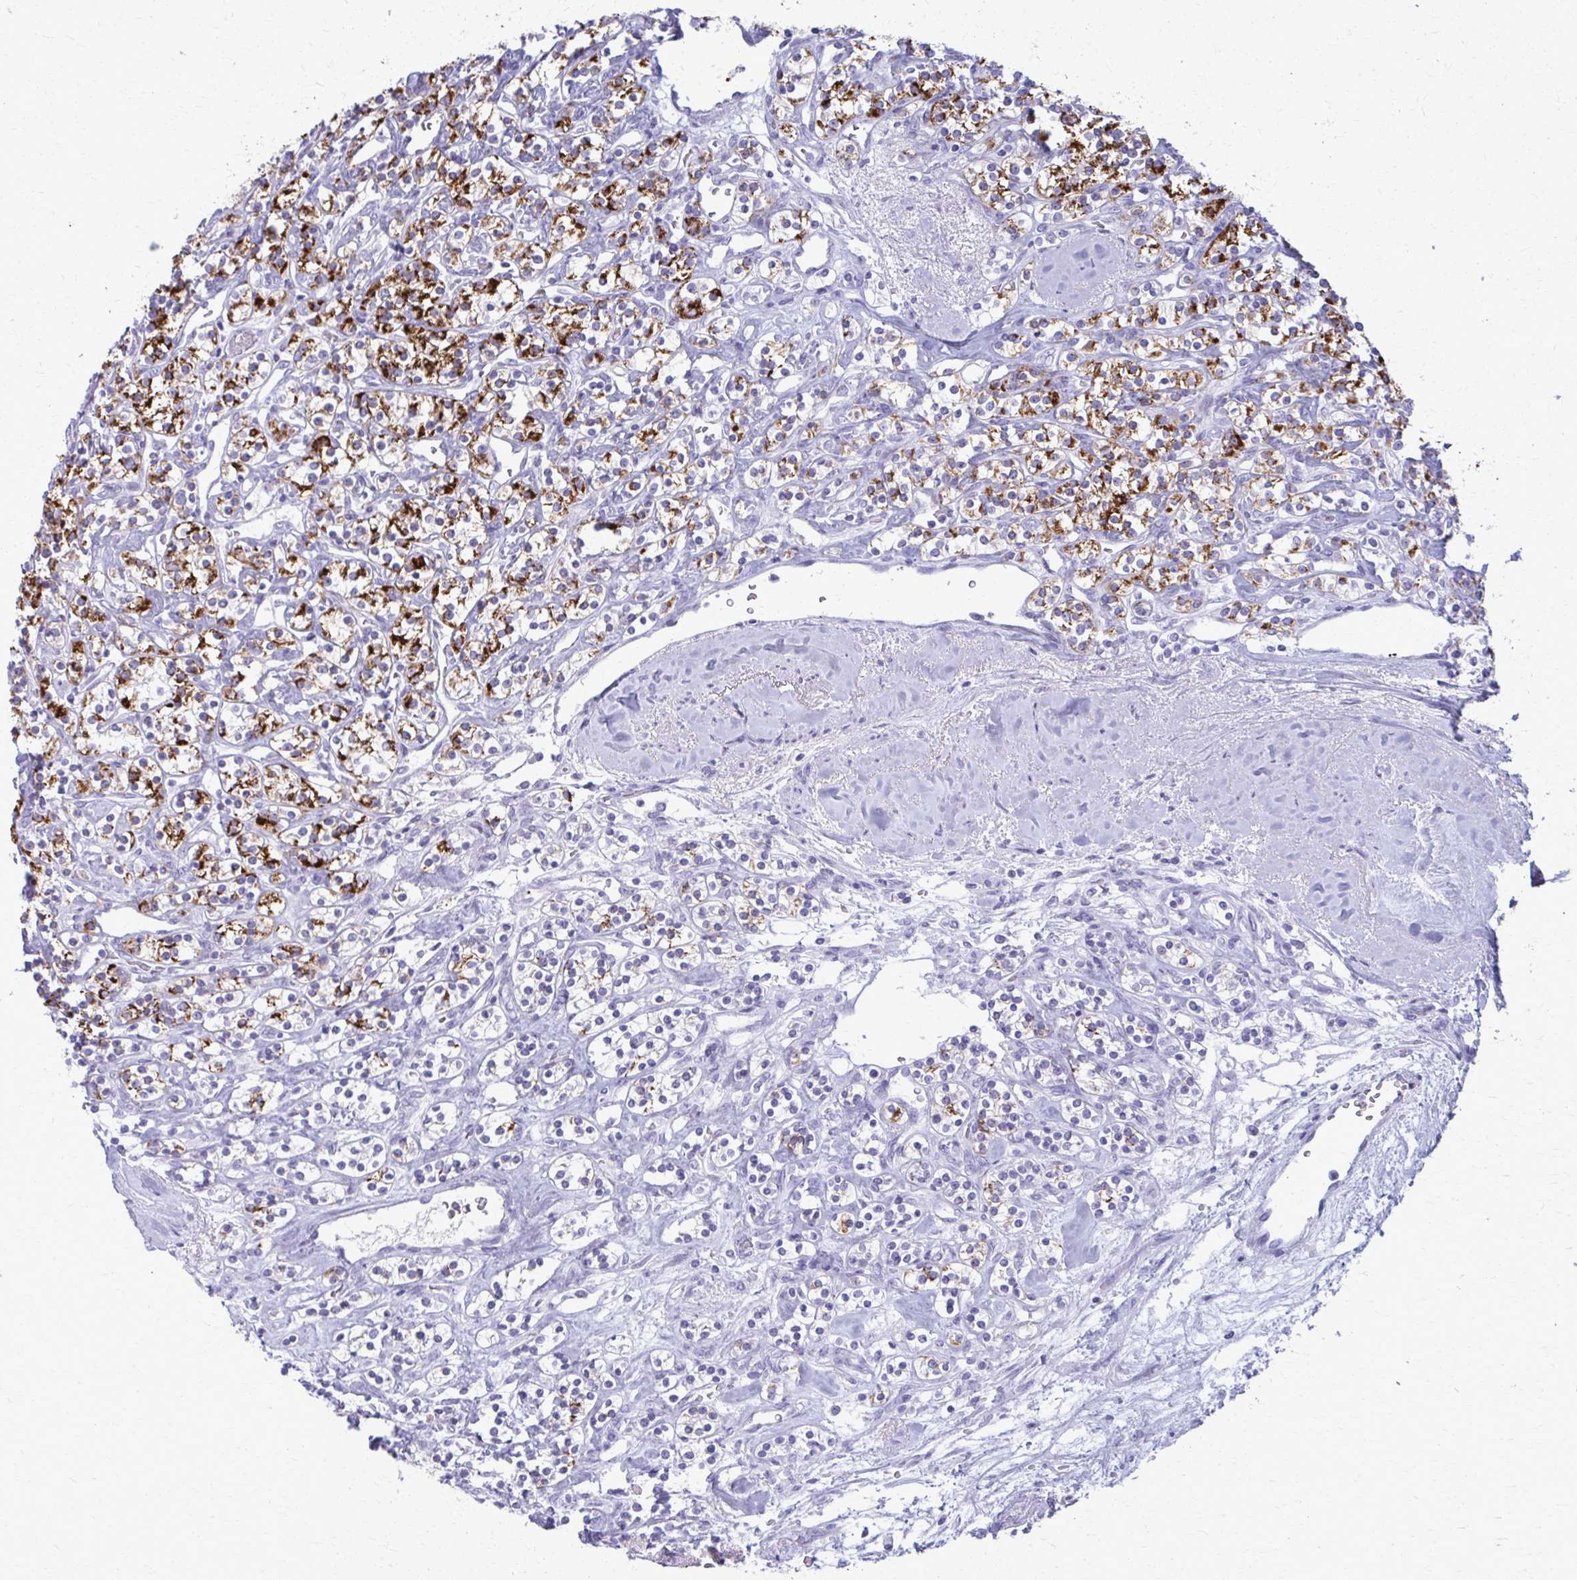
{"staining": {"intensity": "strong", "quantity": "25%-75%", "location": "cytoplasmic/membranous"}, "tissue": "renal cancer", "cell_type": "Tumor cells", "image_type": "cancer", "snomed": [{"axis": "morphology", "description": "Adenocarcinoma, NOS"}, {"axis": "topography", "description": "Kidney"}], "caption": "Strong cytoplasmic/membranous expression for a protein is present in approximately 25%-75% of tumor cells of adenocarcinoma (renal) using IHC.", "gene": "ACSM2B", "patient": {"sex": "male", "age": 77}}